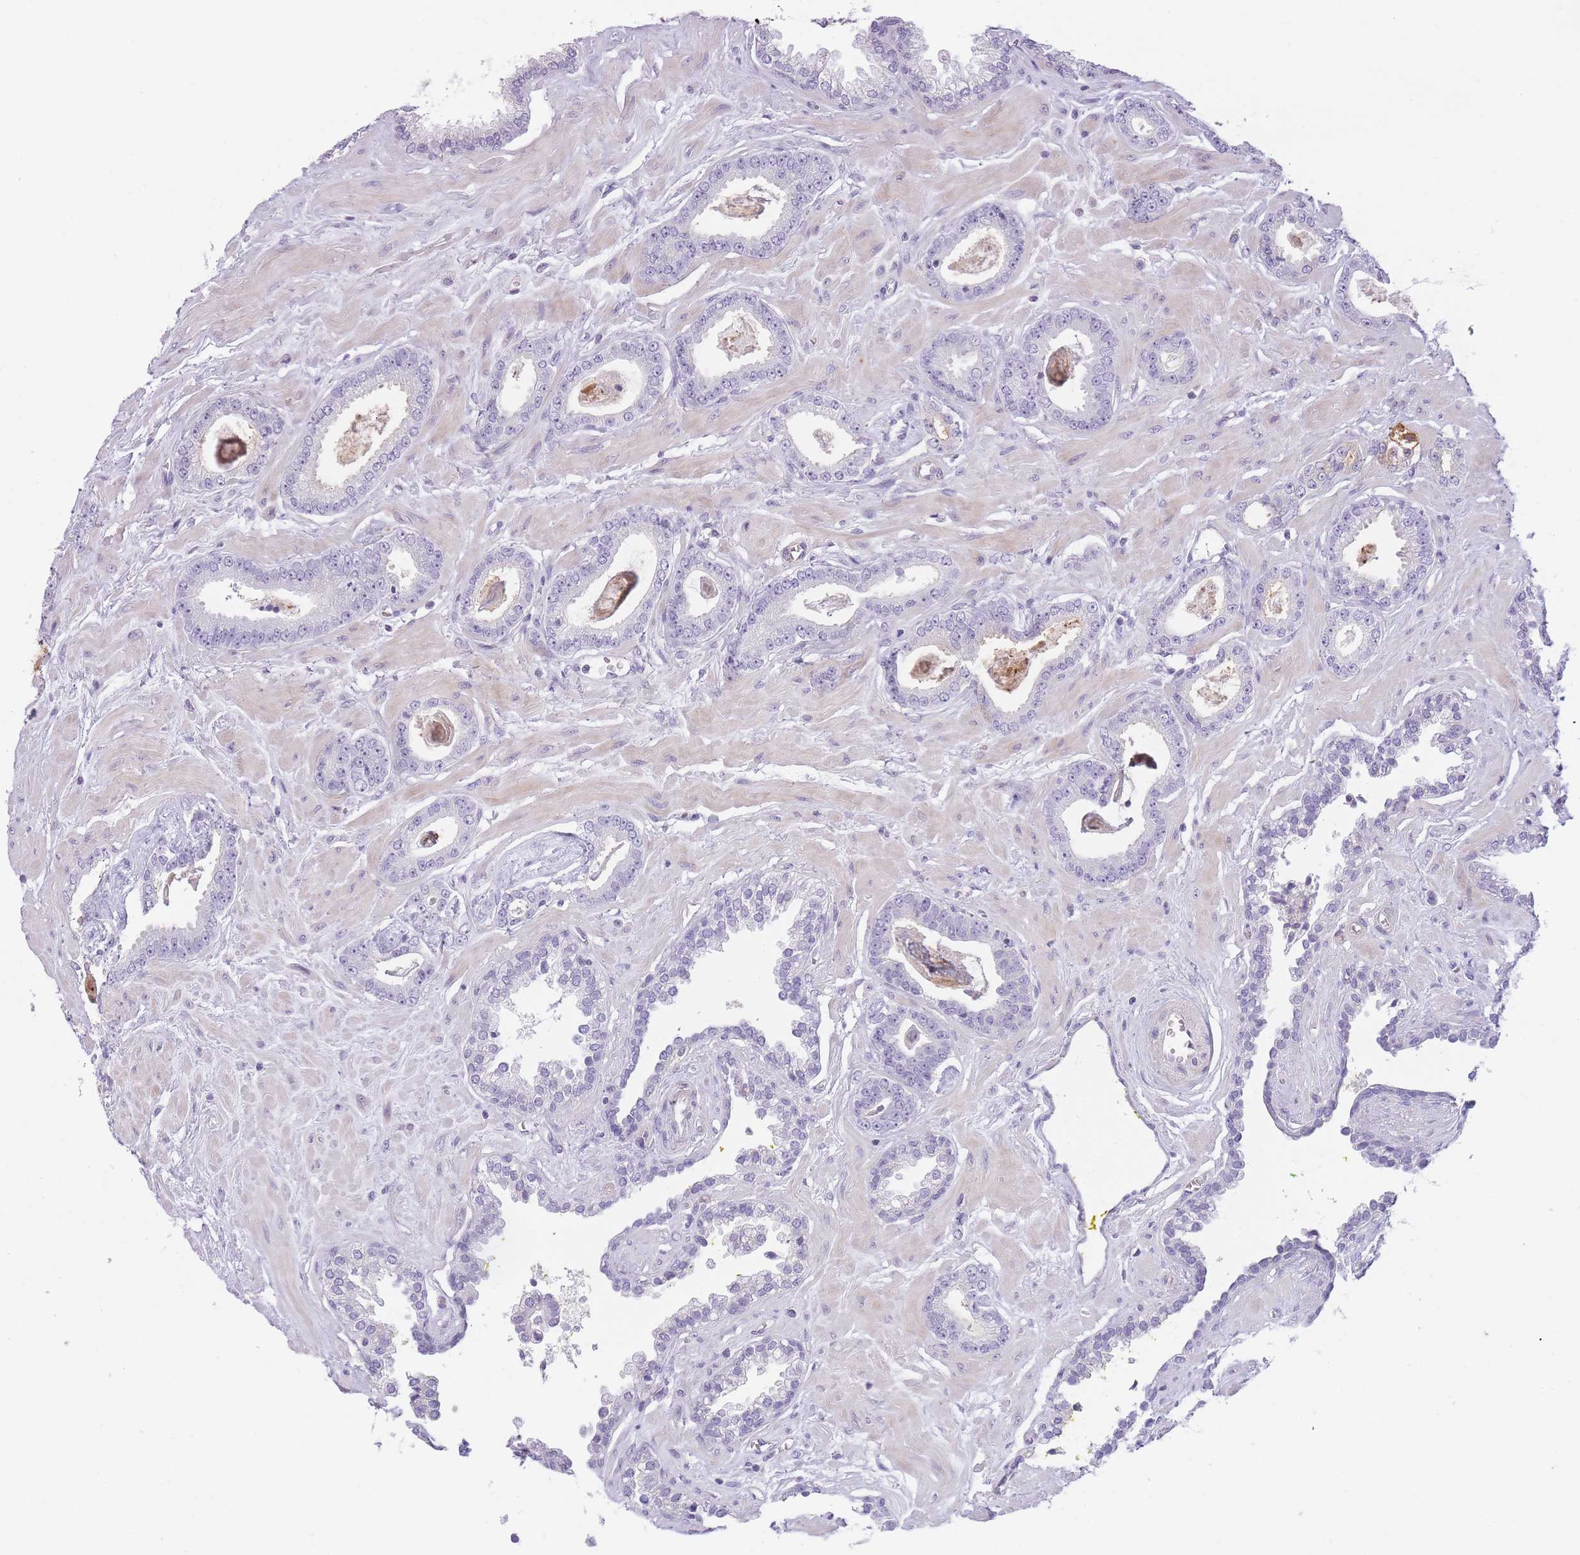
{"staining": {"intensity": "negative", "quantity": "none", "location": "none"}, "tissue": "prostate cancer", "cell_type": "Tumor cells", "image_type": "cancer", "snomed": [{"axis": "morphology", "description": "Adenocarcinoma, Low grade"}, {"axis": "topography", "description": "Prostate"}], "caption": "Immunohistochemistry (IHC) histopathology image of low-grade adenocarcinoma (prostate) stained for a protein (brown), which demonstrates no positivity in tumor cells.", "gene": "GGT1", "patient": {"sex": "male", "age": 60}}